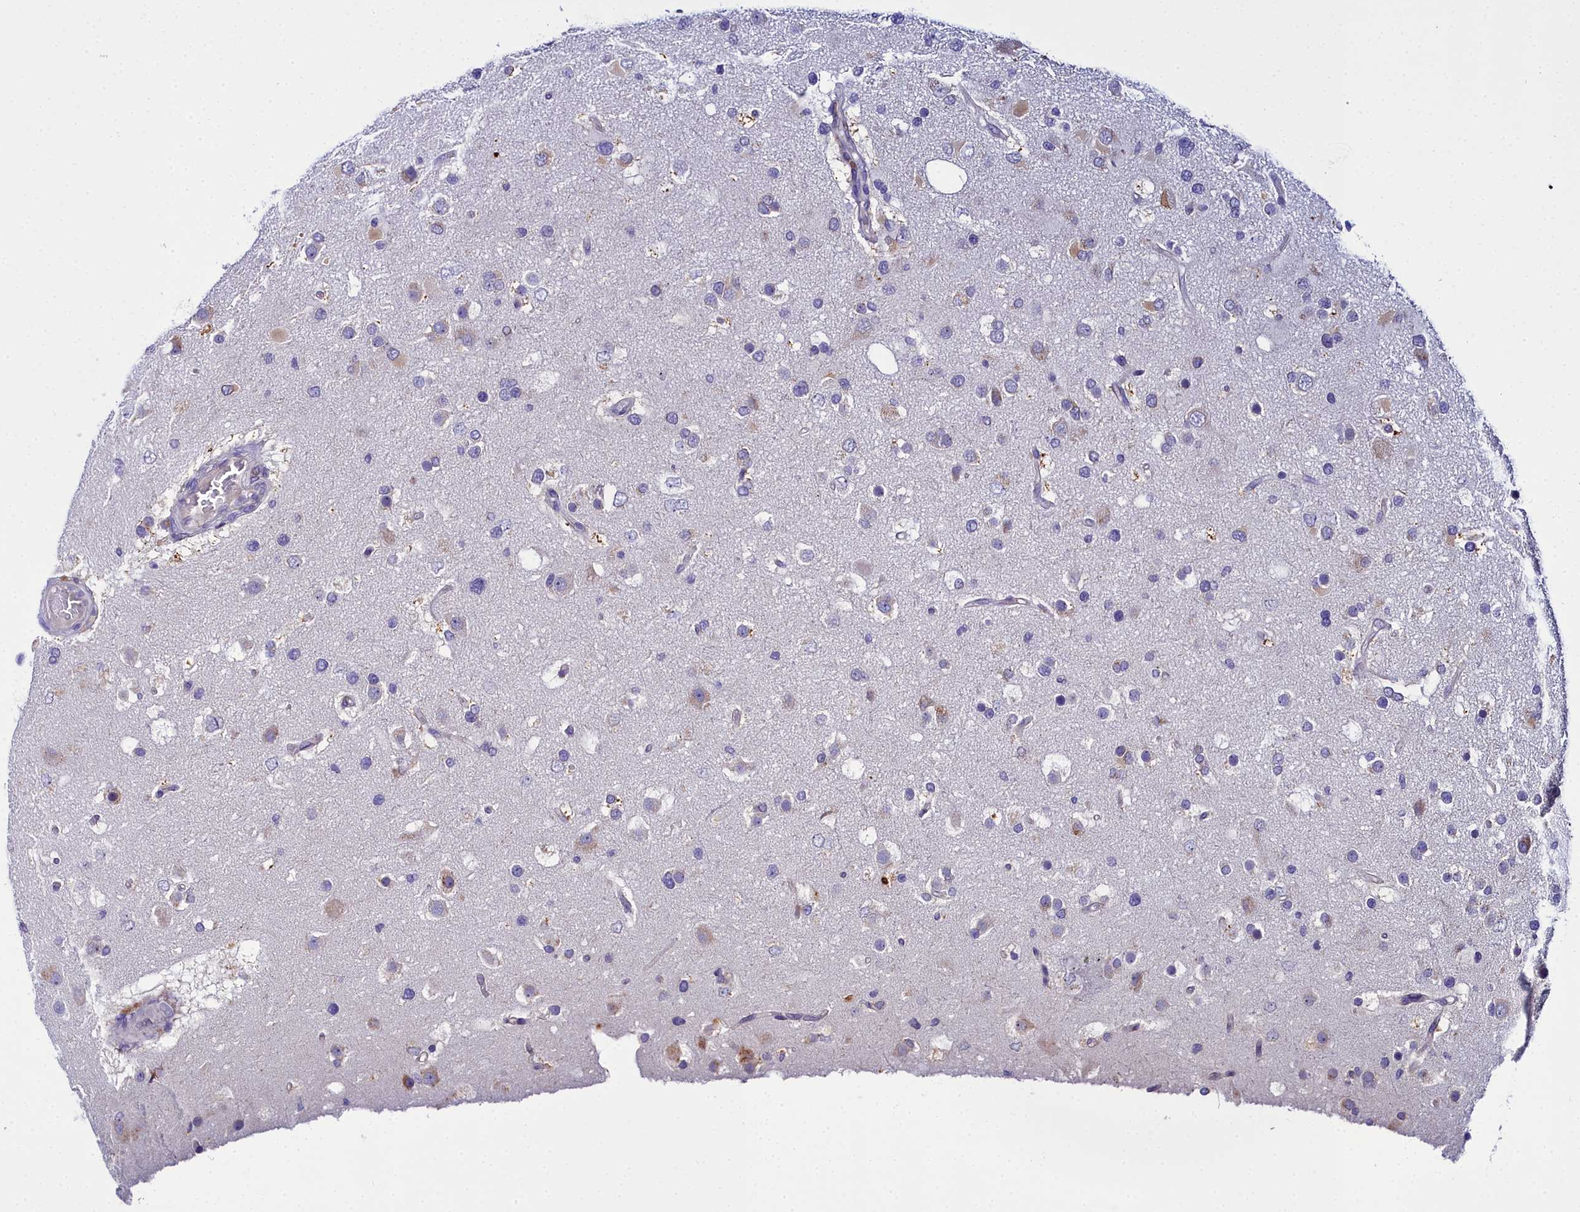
{"staining": {"intensity": "negative", "quantity": "none", "location": "none"}, "tissue": "glioma", "cell_type": "Tumor cells", "image_type": "cancer", "snomed": [{"axis": "morphology", "description": "Glioma, malignant, High grade"}, {"axis": "topography", "description": "Brain"}], "caption": "Immunohistochemistry image of neoplastic tissue: malignant high-grade glioma stained with DAB (3,3'-diaminobenzidine) shows no significant protein expression in tumor cells. (Stains: DAB (3,3'-diaminobenzidine) immunohistochemistry (IHC) with hematoxylin counter stain, Microscopy: brightfield microscopy at high magnification).", "gene": "ELAPOR2", "patient": {"sex": "male", "age": 53}}